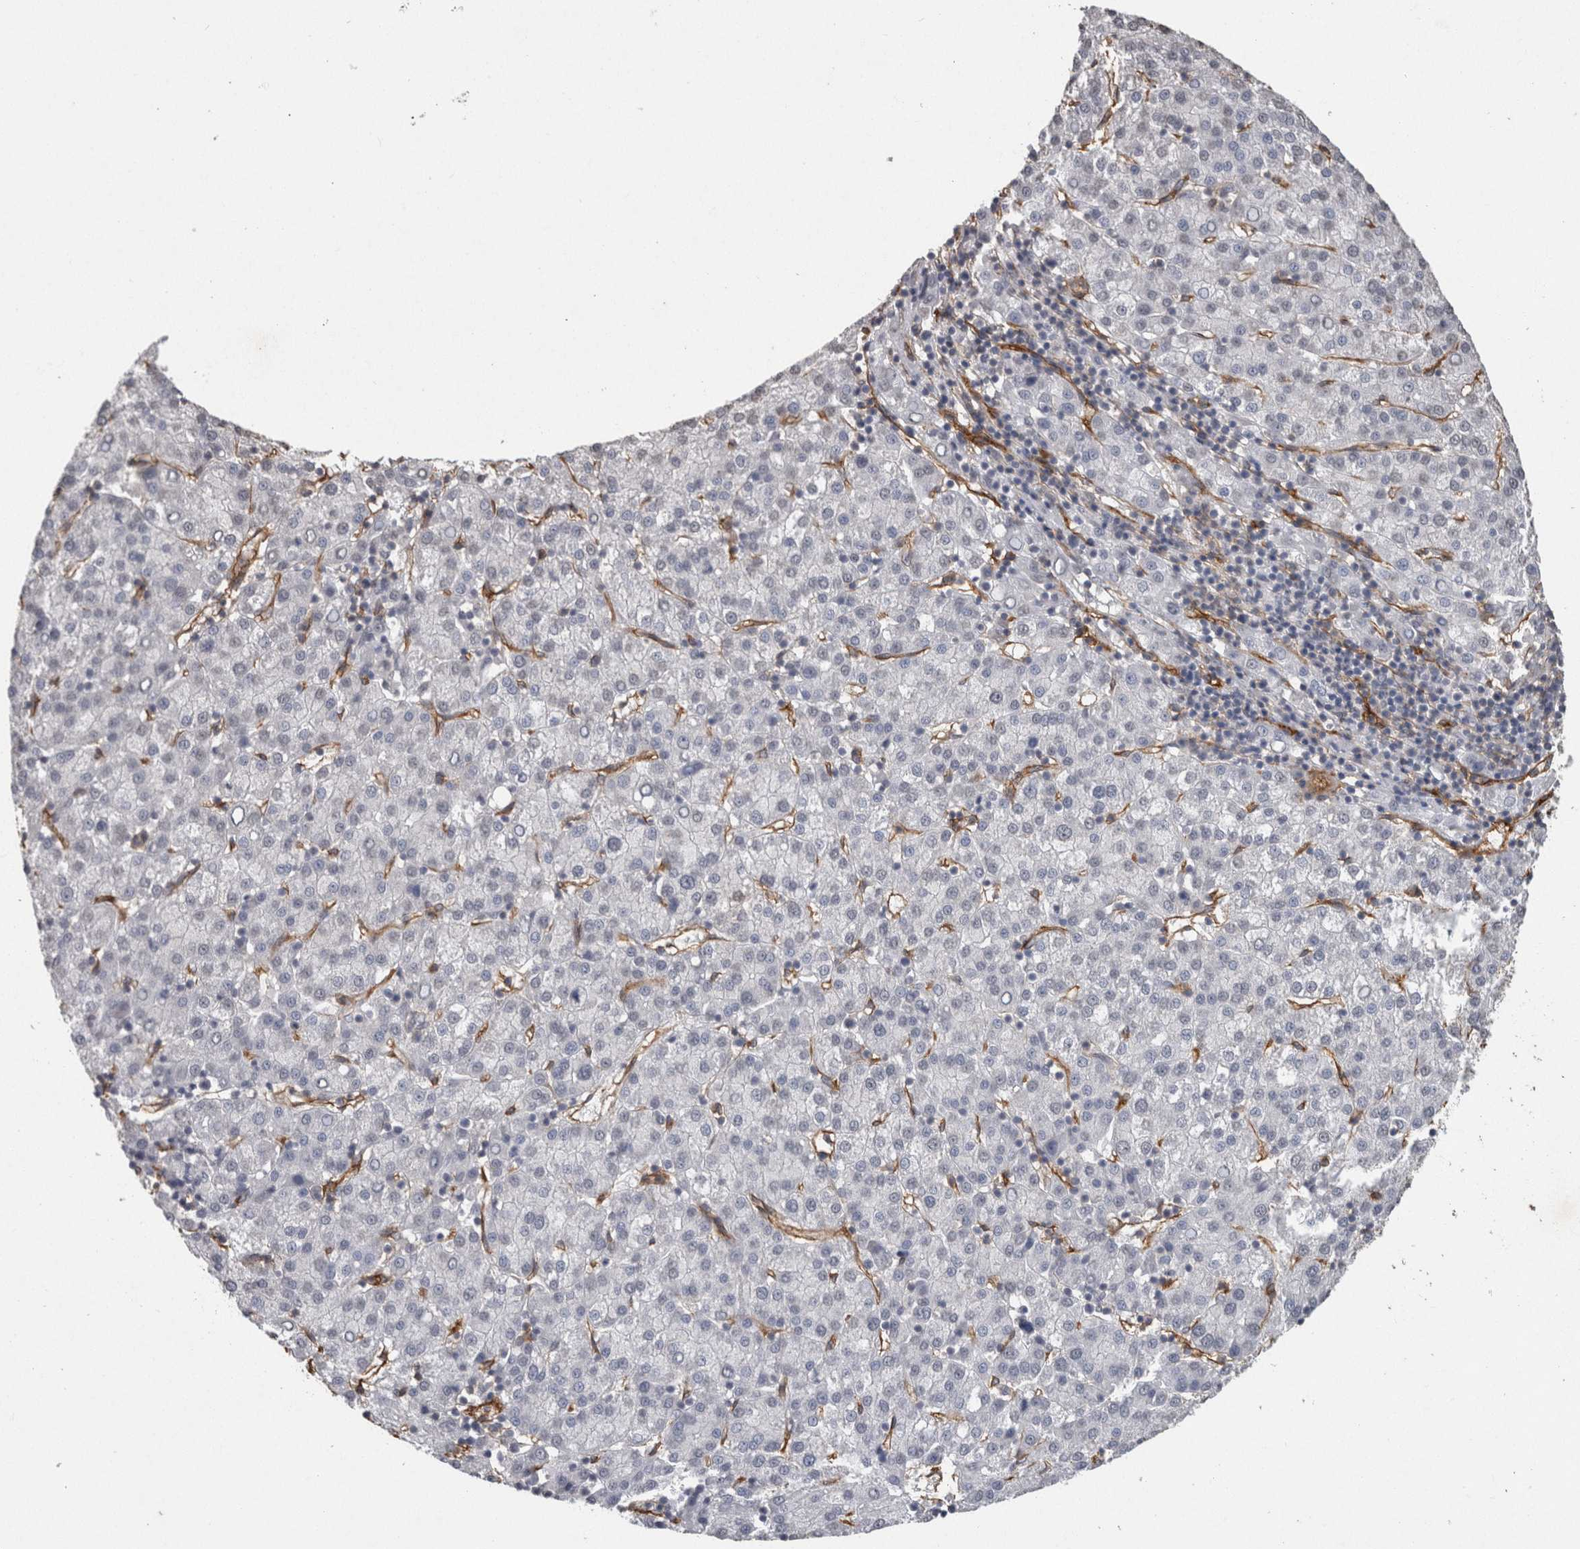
{"staining": {"intensity": "negative", "quantity": "none", "location": "none"}, "tissue": "liver cancer", "cell_type": "Tumor cells", "image_type": "cancer", "snomed": [{"axis": "morphology", "description": "Carcinoma, Hepatocellular, NOS"}, {"axis": "topography", "description": "Liver"}], "caption": "Histopathology image shows no protein expression in tumor cells of liver cancer tissue.", "gene": "RECK", "patient": {"sex": "female", "age": 58}}